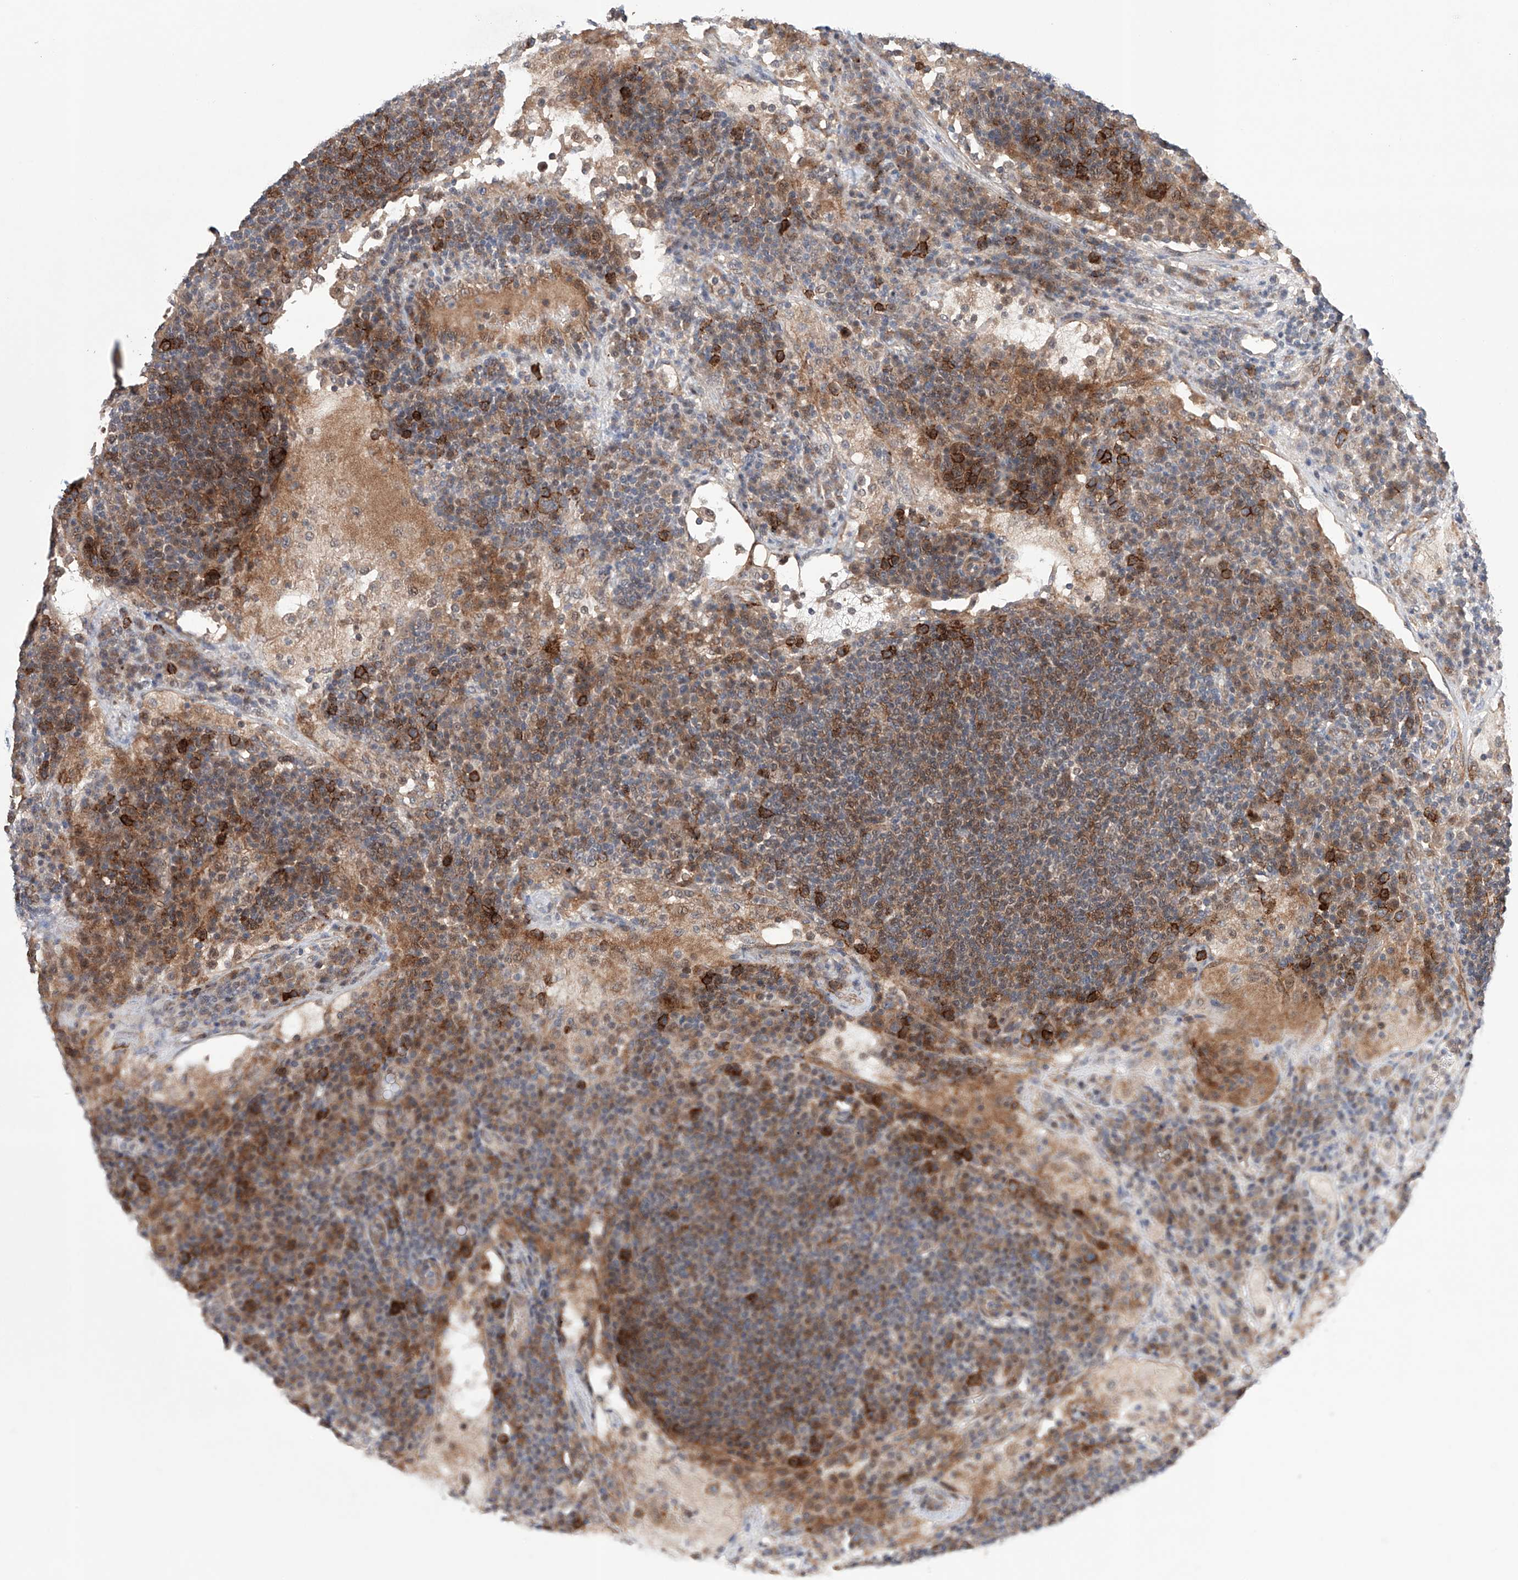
{"staining": {"intensity": "negative", "quantity": "none", "location": "none"}, "tissue": "lymph node", "cell_type": "Germinal center cells", "image_type": "normal", "snomed": [{"axis": "morphology", "description": "Normal tissue, NOS"}, {"axis": "topography", "description": "Lymph node"}], "caption": "This is a micrograph of immunohistochemistry staining of normal lymph node, which shows no staining in germinal center cells.", "gene": "AFG1L", "patient": {"sex": "female", "age": 53}}